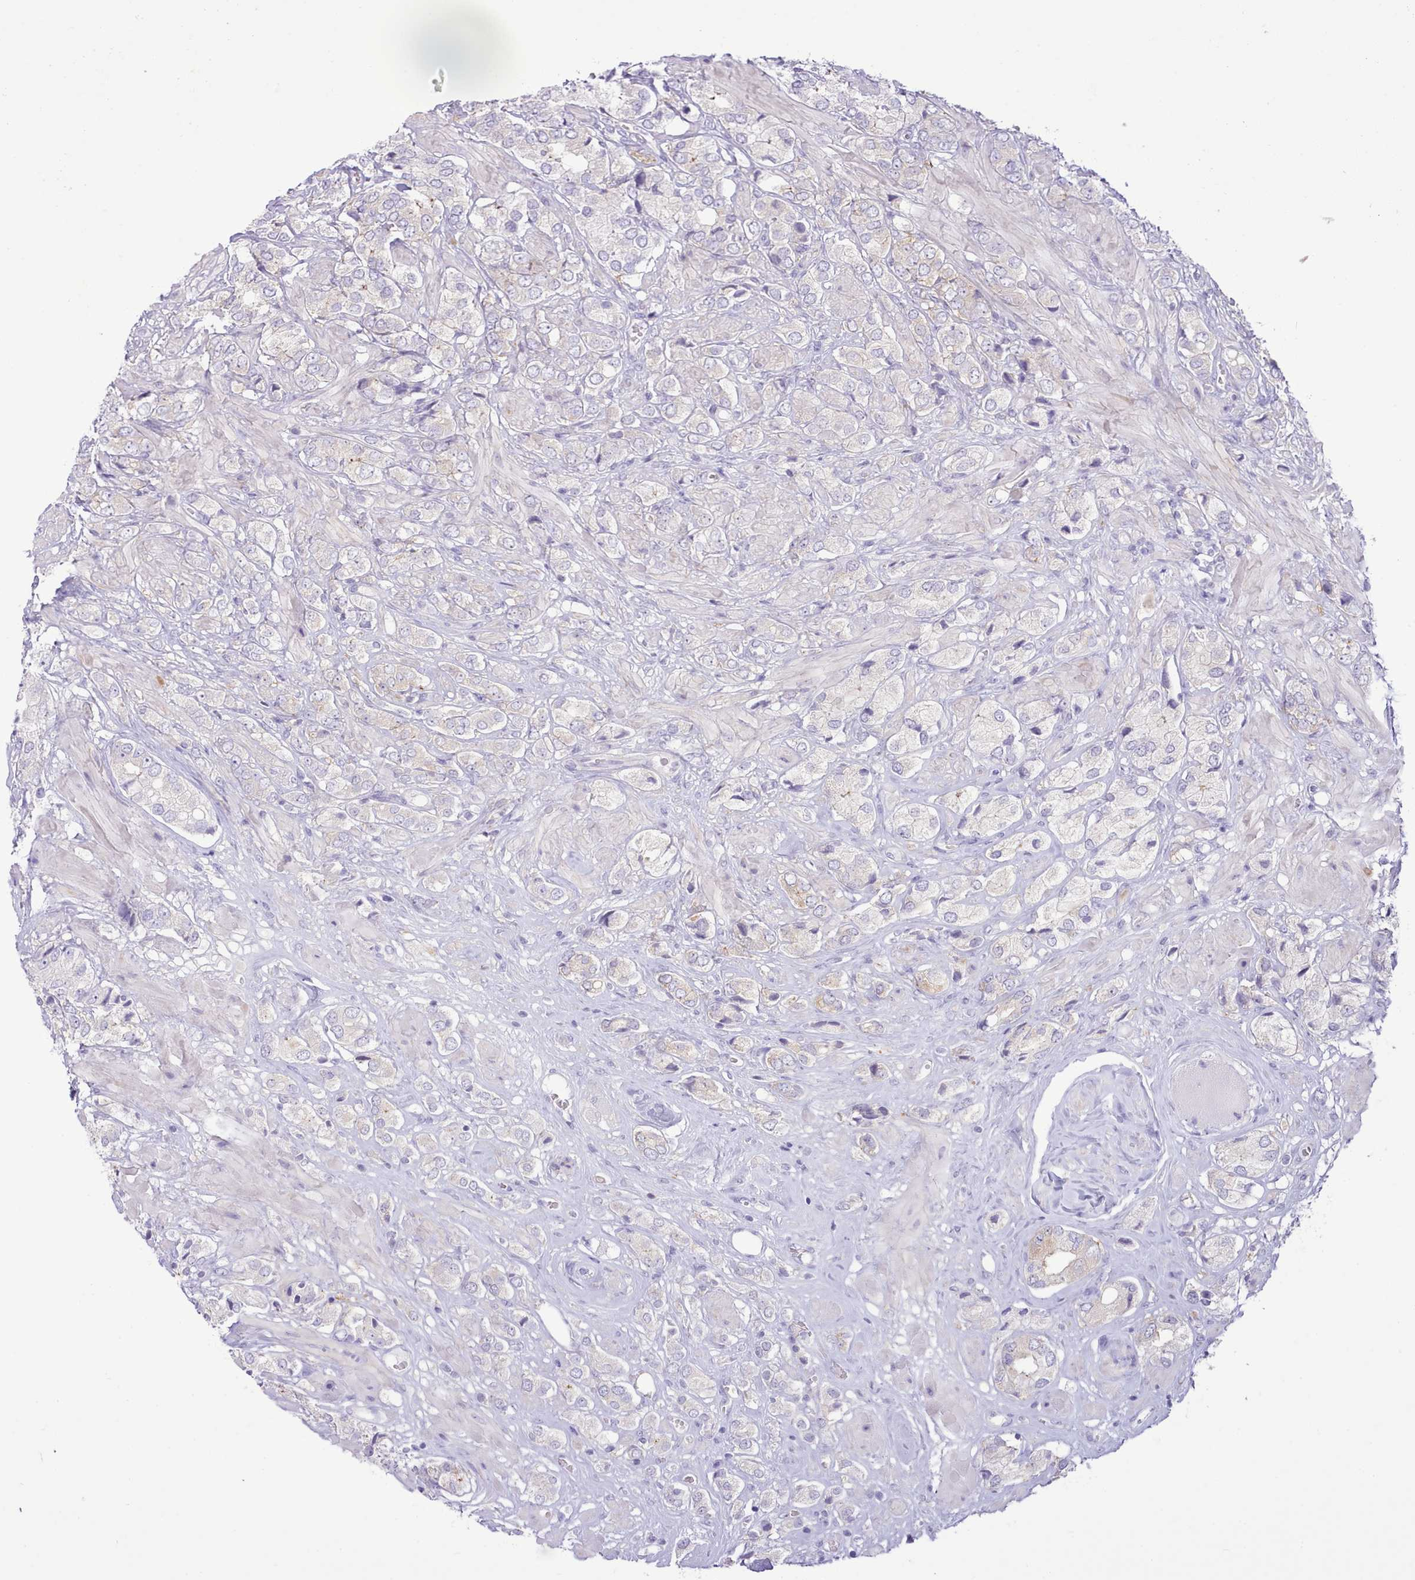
{"staining": {"intensity": "negative", "quantity": "none", "location": "none"}, "tissue": "prostate cancer", "cell_type": "Tumor cells", "image_type": "cancer", "snomed": [{"axis": "morphology", "description": "Adenocarcinoma, High grade"}, {"axis": "topography", "description": "Prostate and seminal vesicle, NOS"}], "caption": "Tumor cells are negative for protein expression in human prostate high-grade adenocarcinoma.", "gene": "MDFI", "patient": {"sex": "male", "age": 64}}